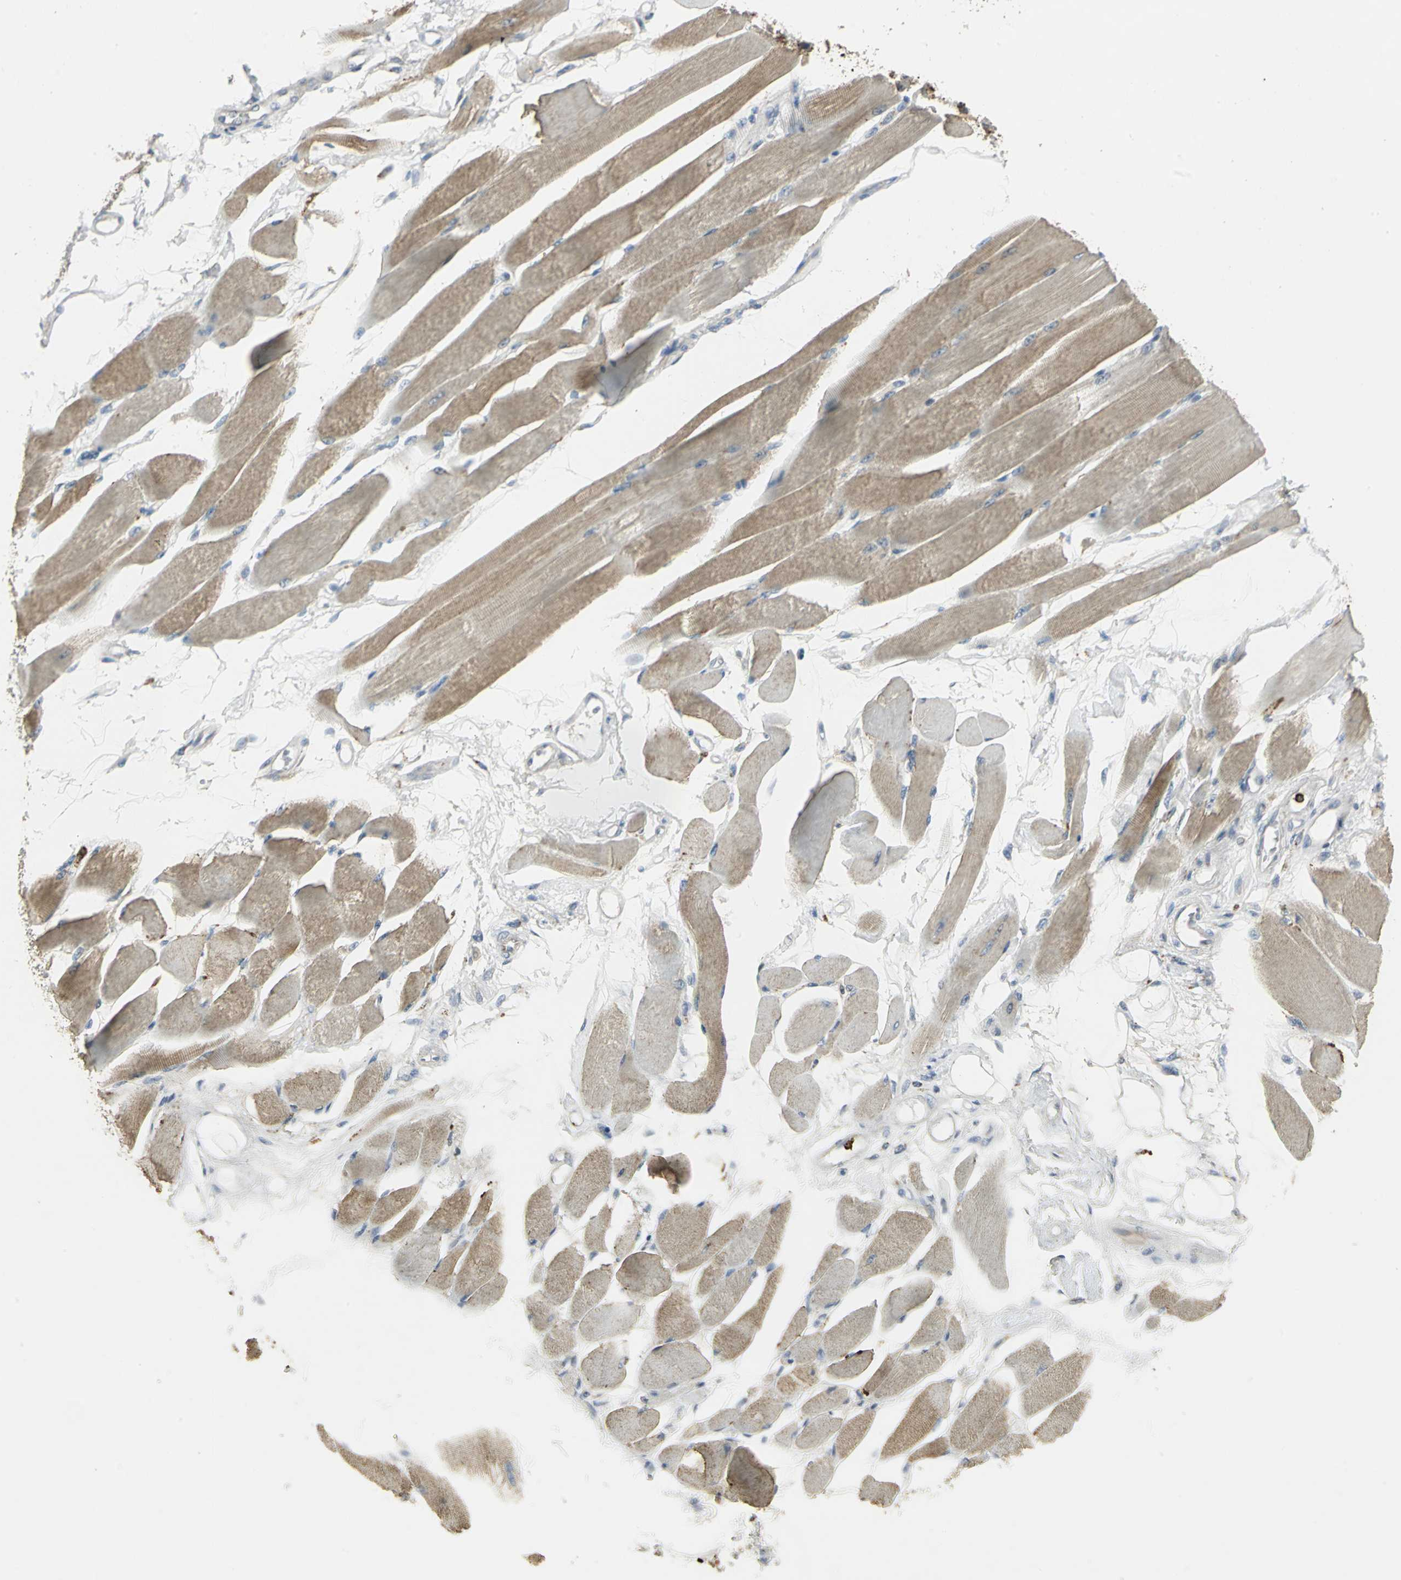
{"staining": {"intensity": "moderate", "quantity": ">75%", "location": "cytoplasmic/membranous,nuclear"}, "tissue": "skeletal muscle", "cell_type": "Myocytes", "image_type": "normal", "snomed": [{"axis": "morphology", "description": "Normal tissue, NOS"}, {"axis": "topography", "description": "Skeletal muscle"}, {"axis": "topography", "description": "Peripheral nerve tissue"}], "caption": "Immunohistochemistry (IHC) histopathology image of normal skeletal muscle: skeletal muscle stained using immunohistochemistry (IHC) demonstrates medium levels of moderate protein expression localized specifically in the cytoplasmic/membranous,nuclear of myocytes, appearing as a cytoplasmic/membranous,nuclear brown color.", "gene": "TM9SF2", "patient": {"sex": "female", "age": 84}}